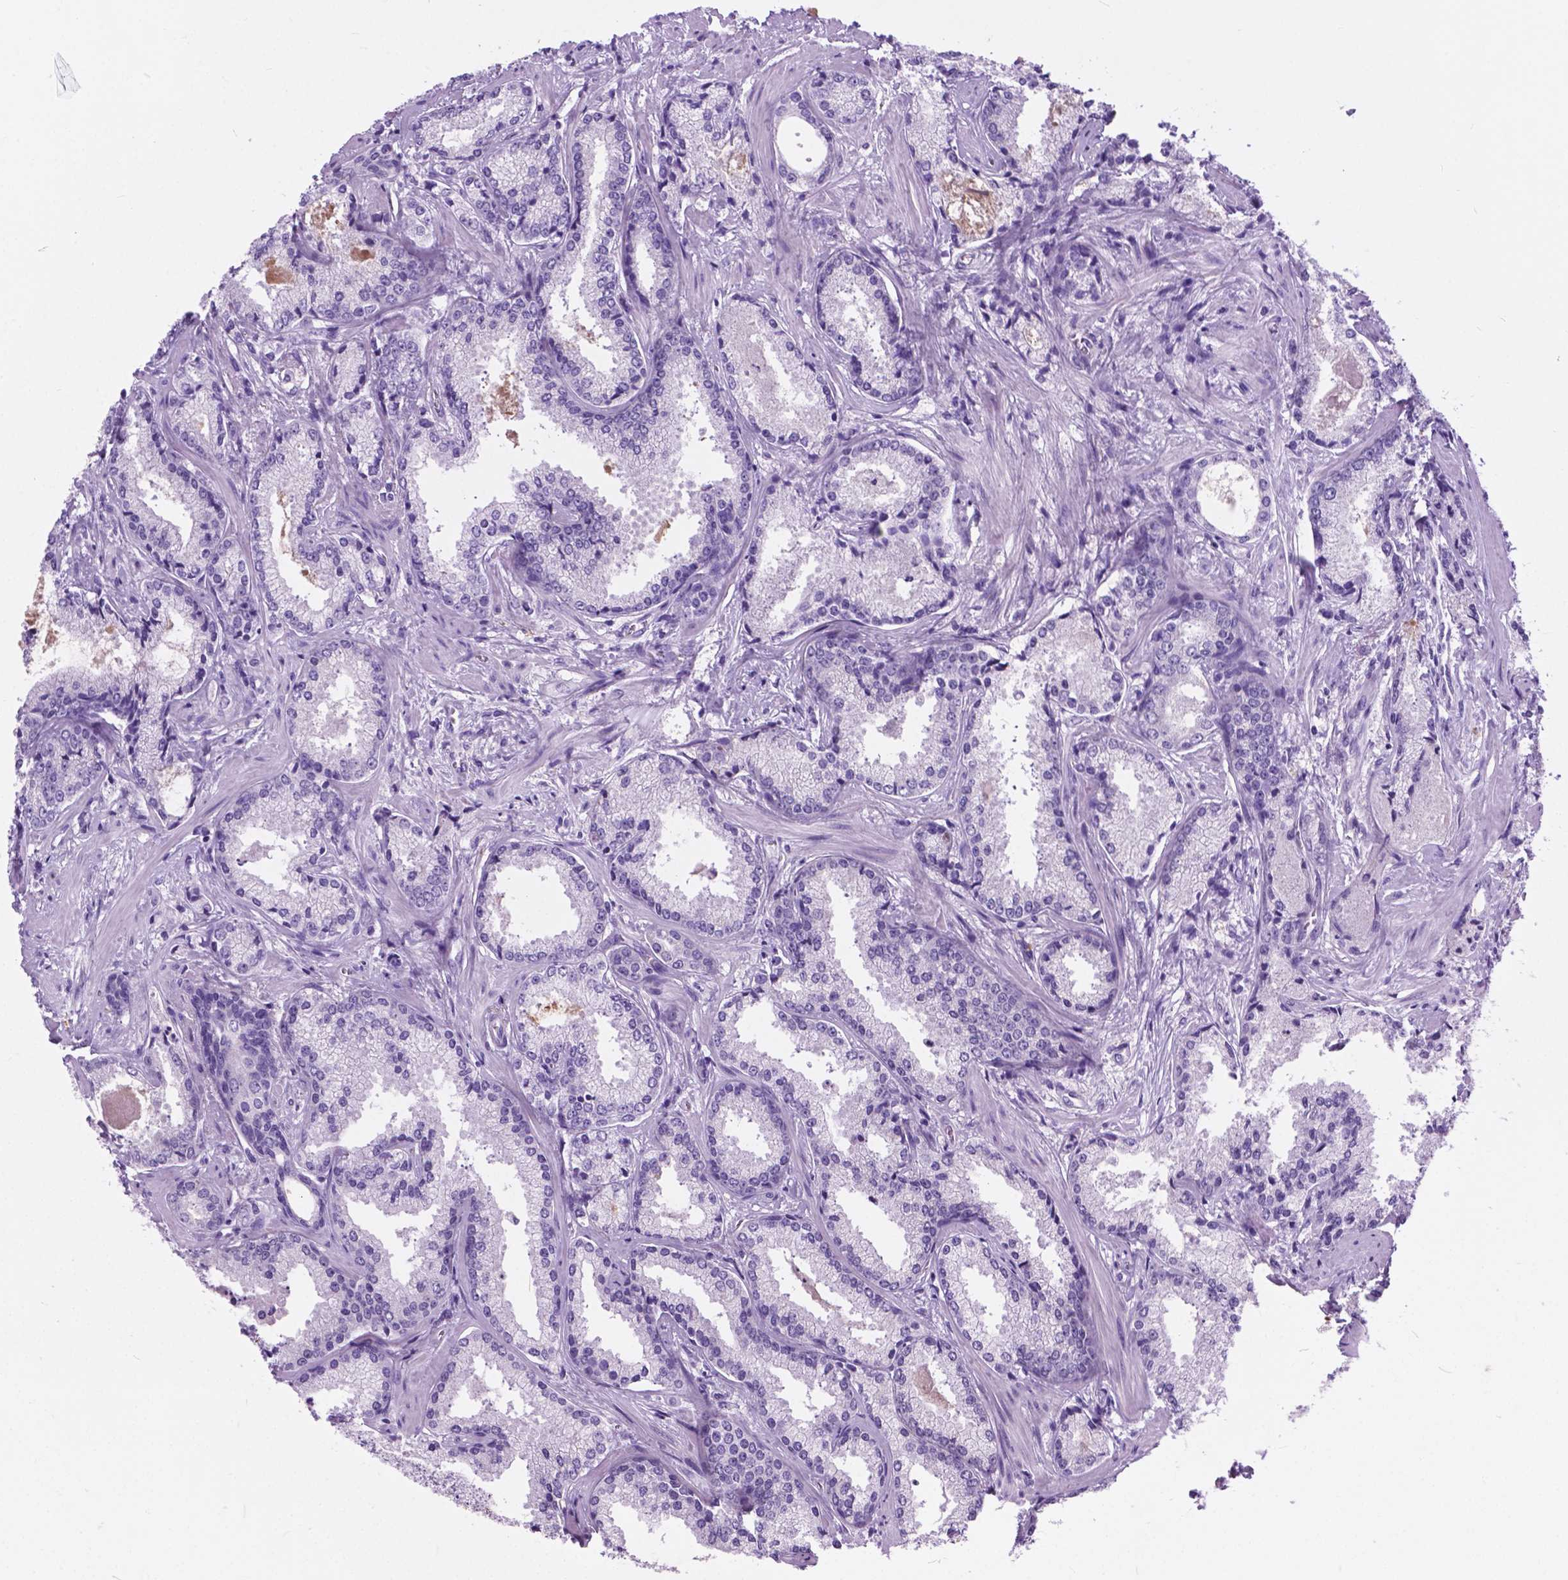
{"staining": {"intensity": "negative", "quantity": "none", "location": "none"}, "tissue": "prostate cancer", "cell_type": "Tumor cells", "image_type": "cancer", "snomed": [{"axis": "morphology", "description": "Adenocarcinoma, Low grade"}, {"axis": "topography", "description": "Prostate"}], "caption": "Human prostate cancer (low-grade adenocarcinoma) stained for a protein using immunohistochemistry (IHC) reveals no positivity in tumor cells.", "gene": "ARMS2", "patient": {"sex": "male", "age": 56}}